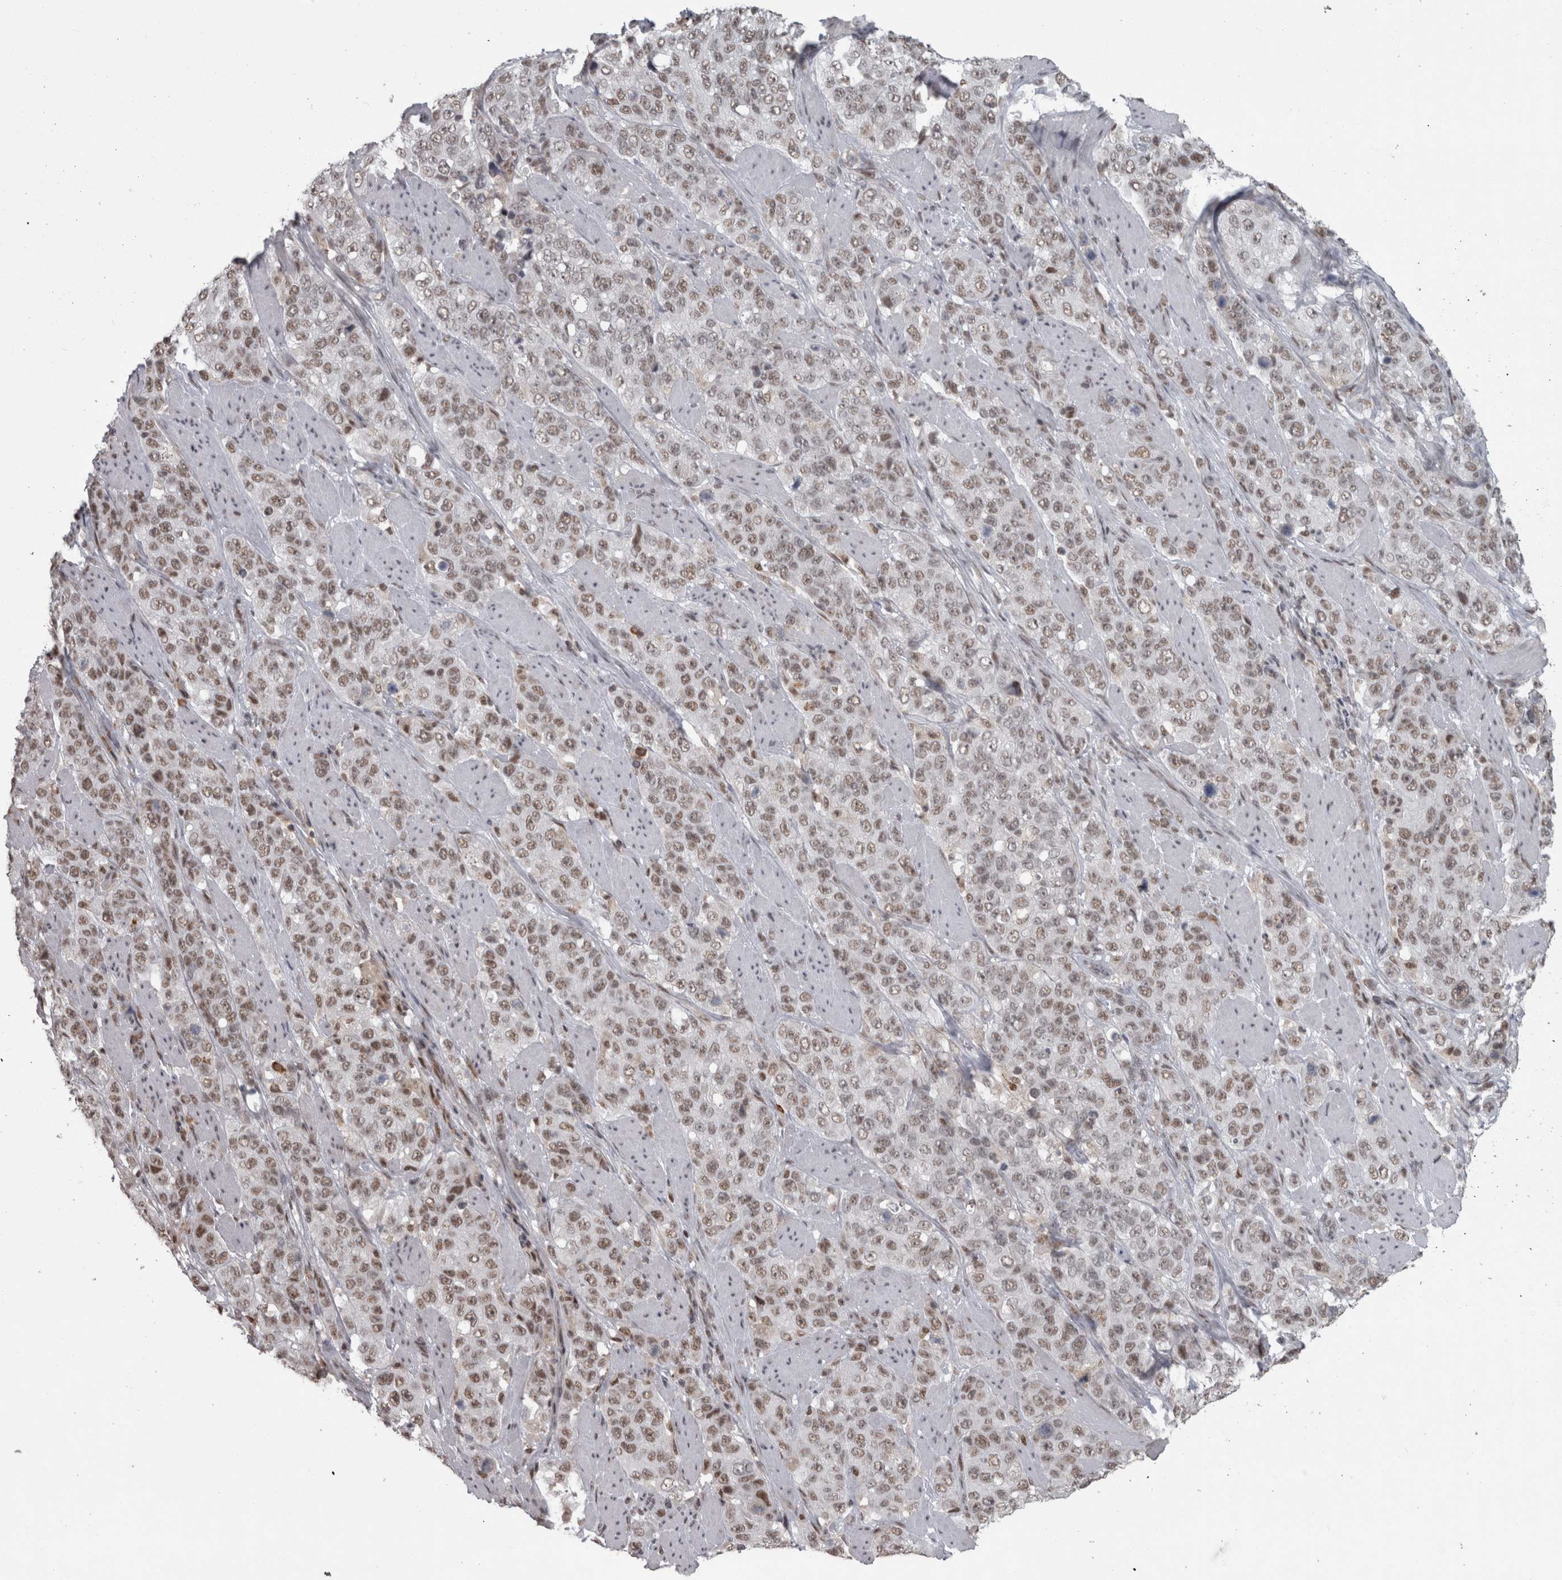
{"staining": {"intensity": "moderate", "quantity": "25%-75%", "location": "nuclear"}, "tissue": "stomach cancer", "cell_type": "Tumor cells", "image_type": "cancer", "snomed": [{"axis": "morphology", "description": "Adenocarcinoma, NOS"}, {"axis": "topography", "description": "Stomach"}], "caption": "Stomach cancer was stained to show a protein in brown. There is medium levels of moderate nuclear expression in approximately 25%-75% of tumor cells.", "gene": "MICU3", "patient": {"sex": "male", "age": 48}}